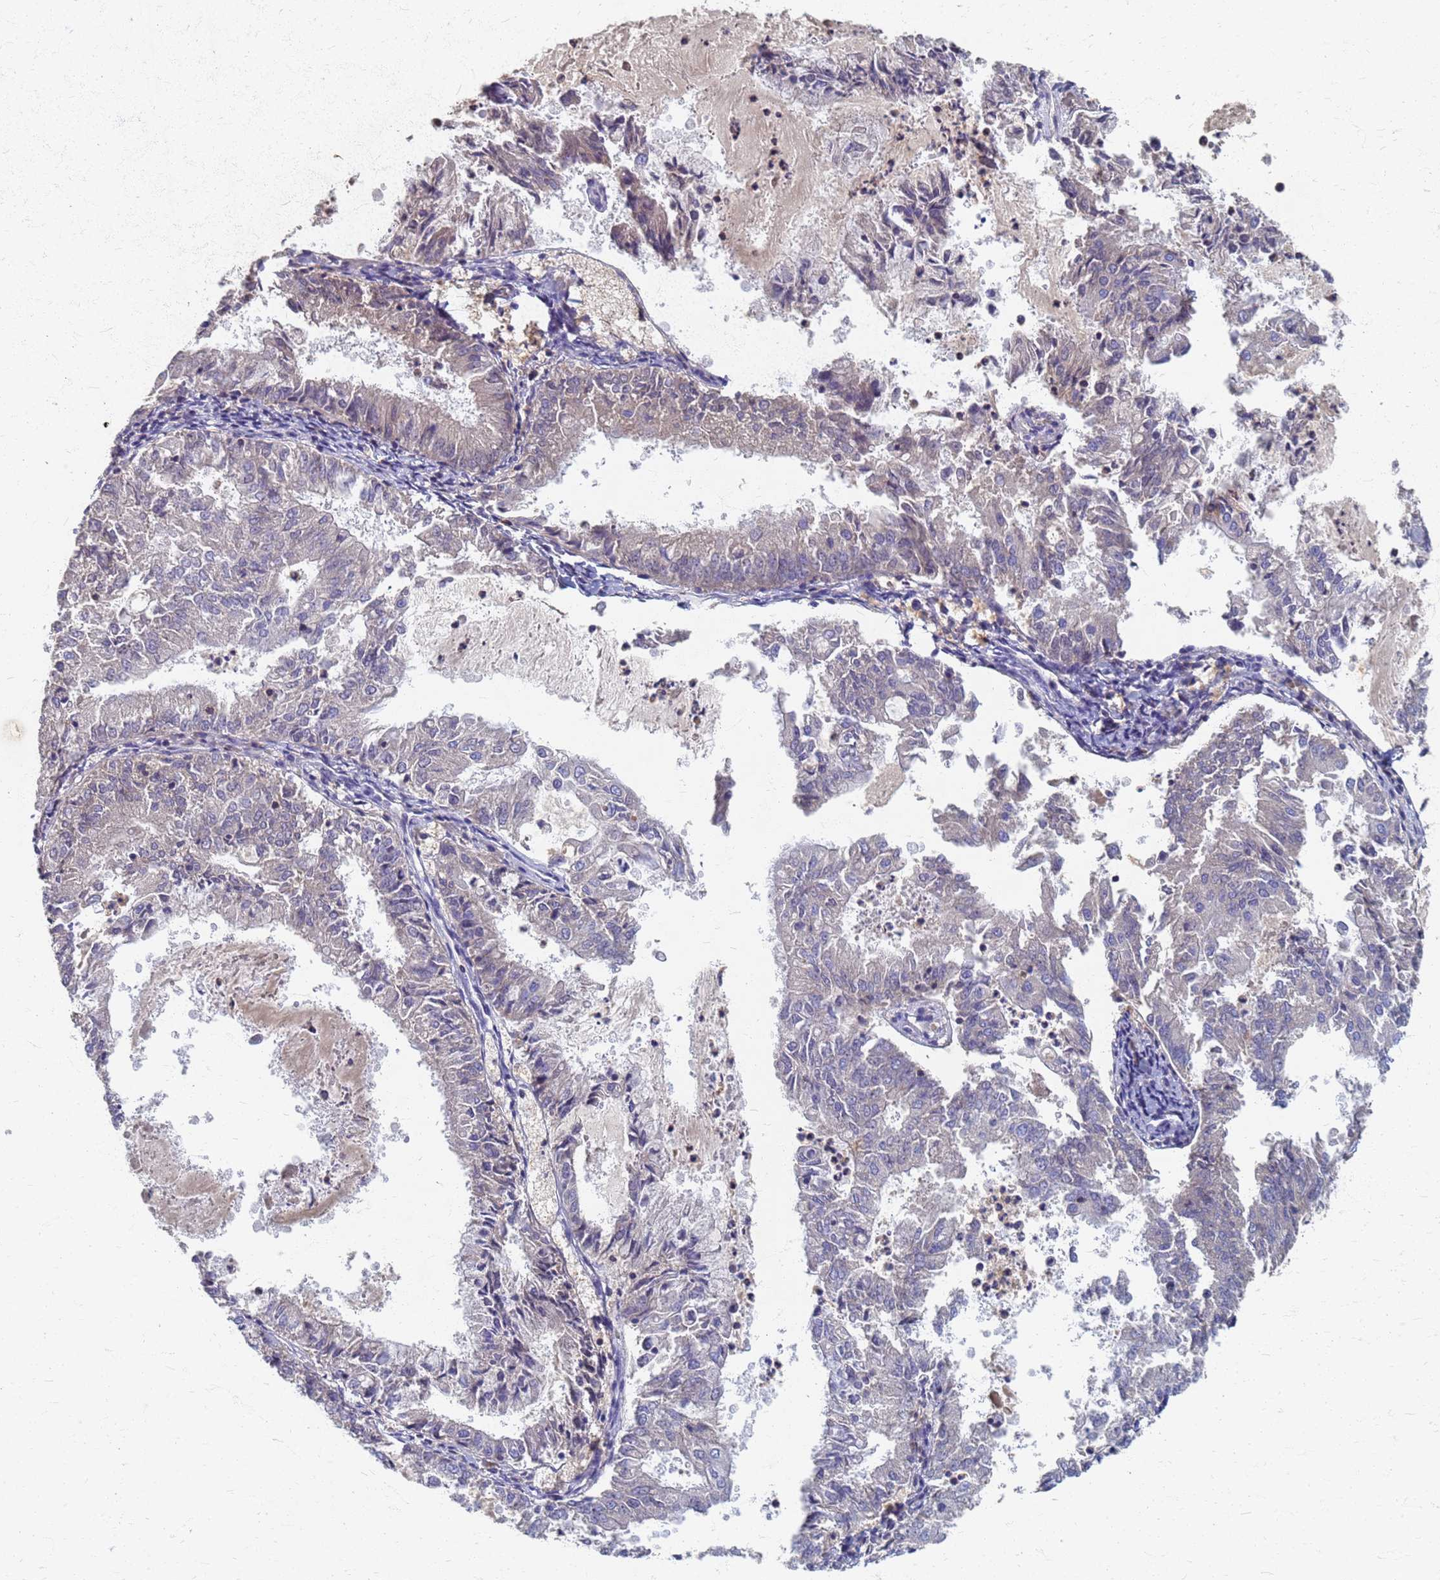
{"staining": {"intensity": "negative", "quantity": "none", "location": "none"}, "tissue": "endometrial cancer", "cell_type": "Tumor cells", "image_type": "cancer", "snomed": [{"axis": "morphology", "description": "Adenocarcinoma, NOS"}, {"axis": "topography", "description": "Endometrium"}], "caption": "IHC of human adenocarcinoma (endometrial) reveals no expression in tumor cells.", "gene": "KRCC1", "patient": {"sex": "female", "age": 57}}